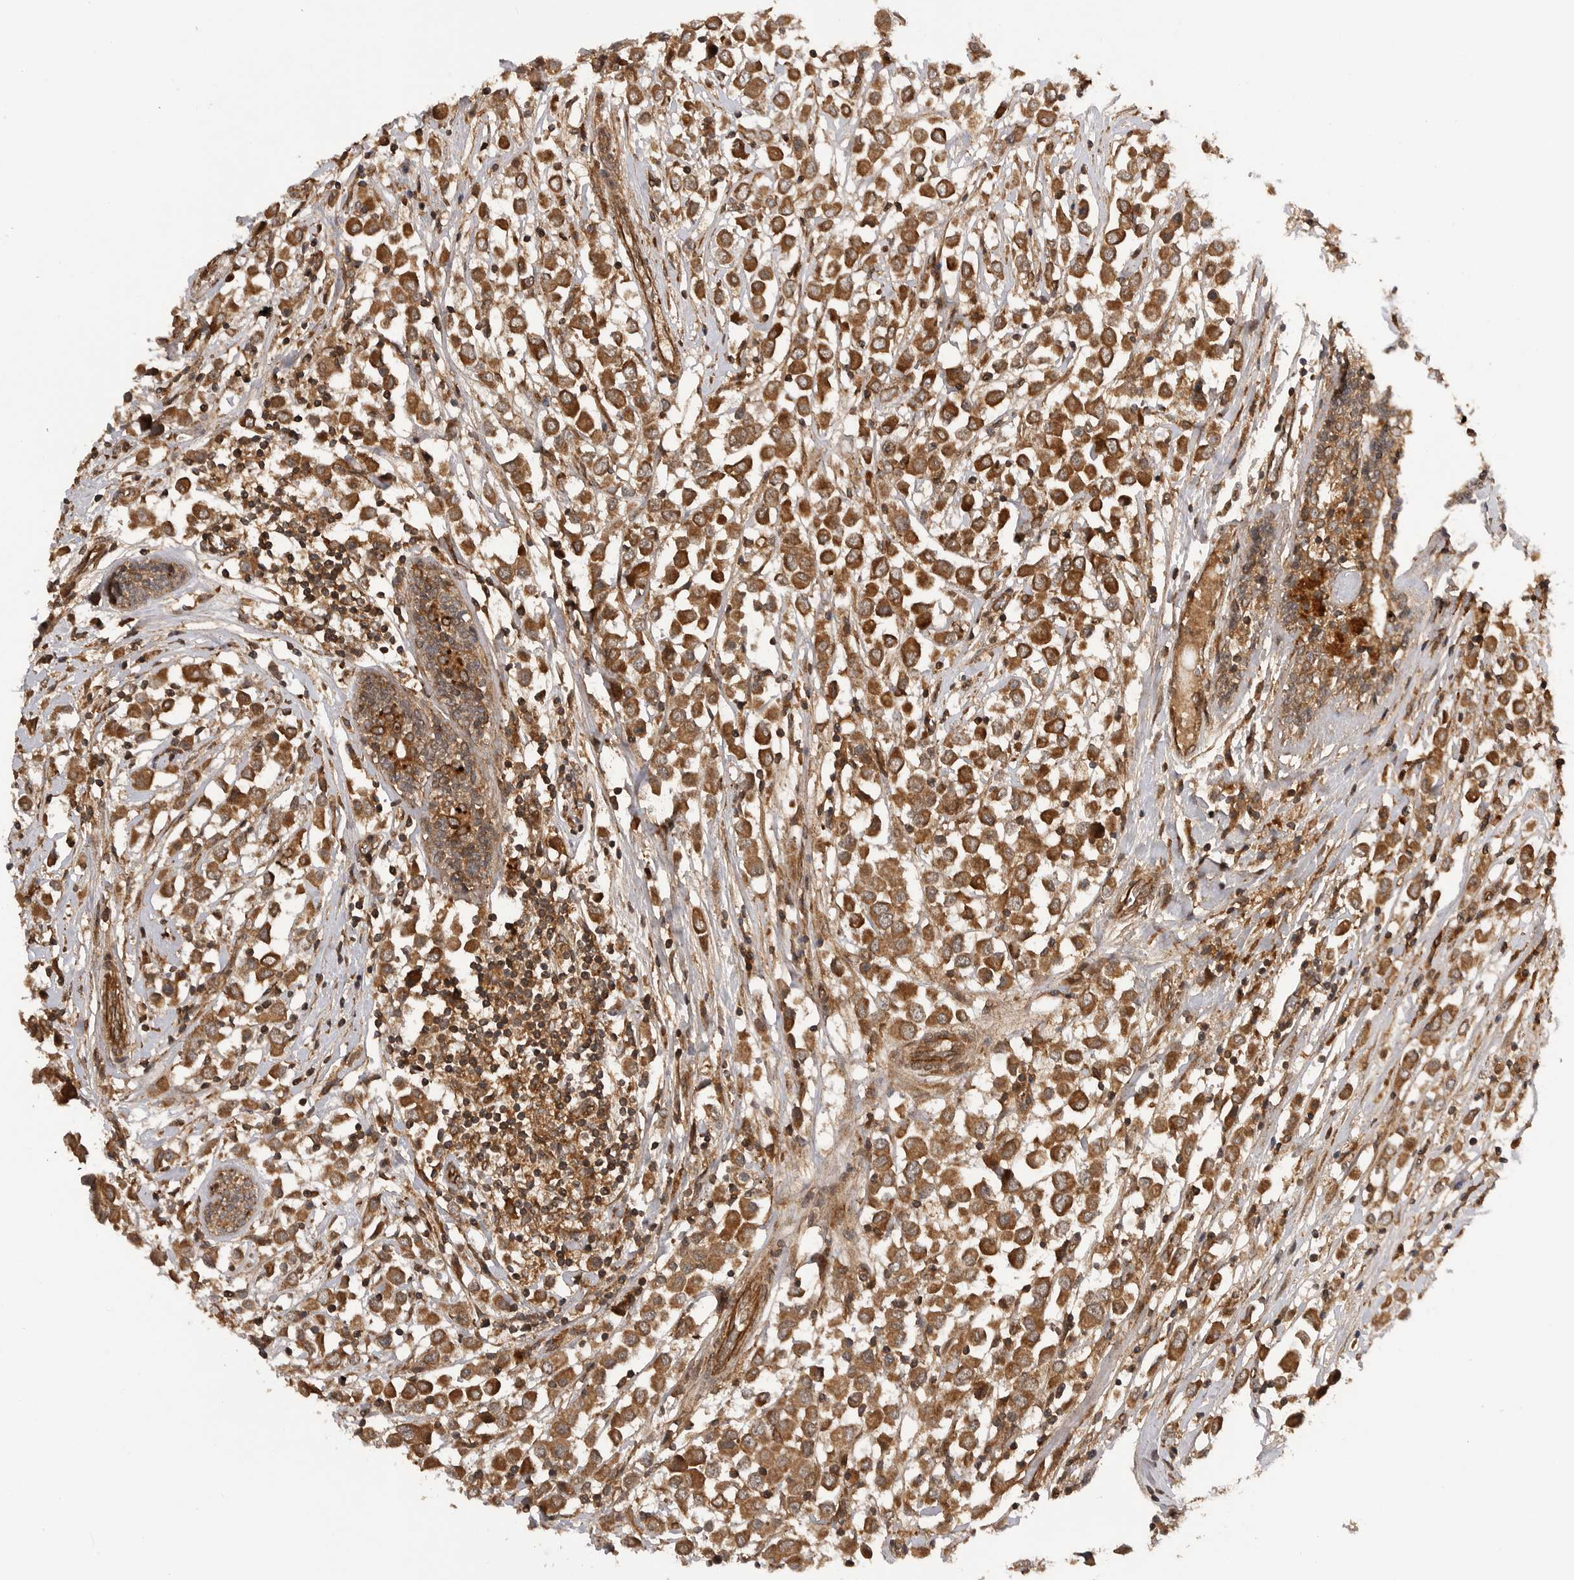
{"staining": {"intensity": "moderate", "quantity": ">75%", "location": "cytoplasmic/membranous"}, "tissue": "breast cancer", "cell_type": "Tumor cells", "image_type": "cancer", "snomed": [{"axis": "morphology", "description": "Duct carcinoma"}, {"axis": "topography", "description": "Breast"}], "caption": "DAB immunohistochemical staining of breast intraductal carcinoma exhibits moderate cytoplasmic/membranous protein staining in about >75% of tumor cells. (brown staining indicates protein expression, while blue staining denotes nuclei).", "gene": "PRDX4", "patient": {"sex": "female", "age": 61}}